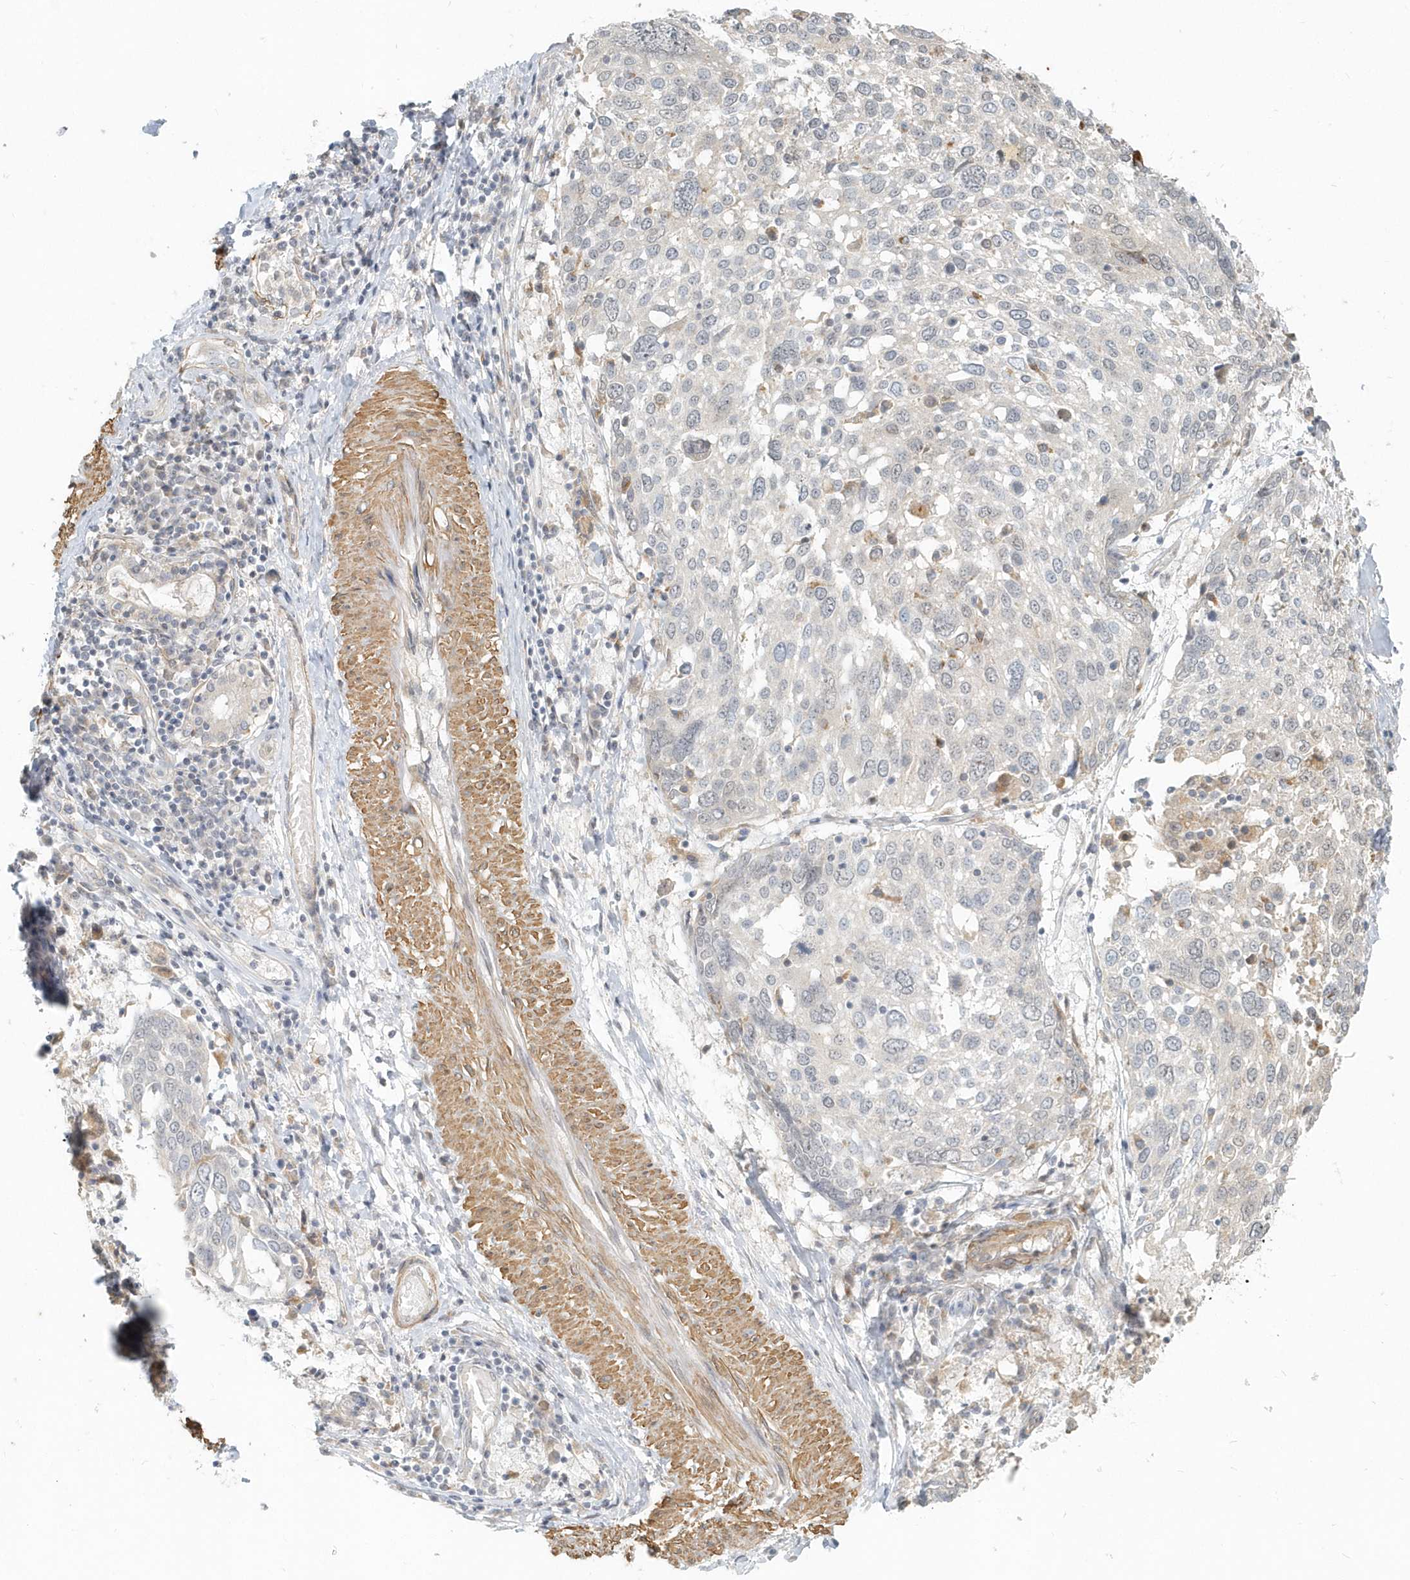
{"staining": {"intensity": "negative", "quantity": "none", "location": "none"}, "tissue": "lung cancer", "cell_type": "Tumor cells", "image_type": "cancer", "snomed": [{"axis": "morphology", "description": "Squamous cell carcinoma, NOS"}, {"axis": "topography", "description": "Lung"}], "caption": "The image reveals no staining of tumor cells in lung cancer.", "gene": "NAPB", "patient": {"sex": "male", "age": 65}}